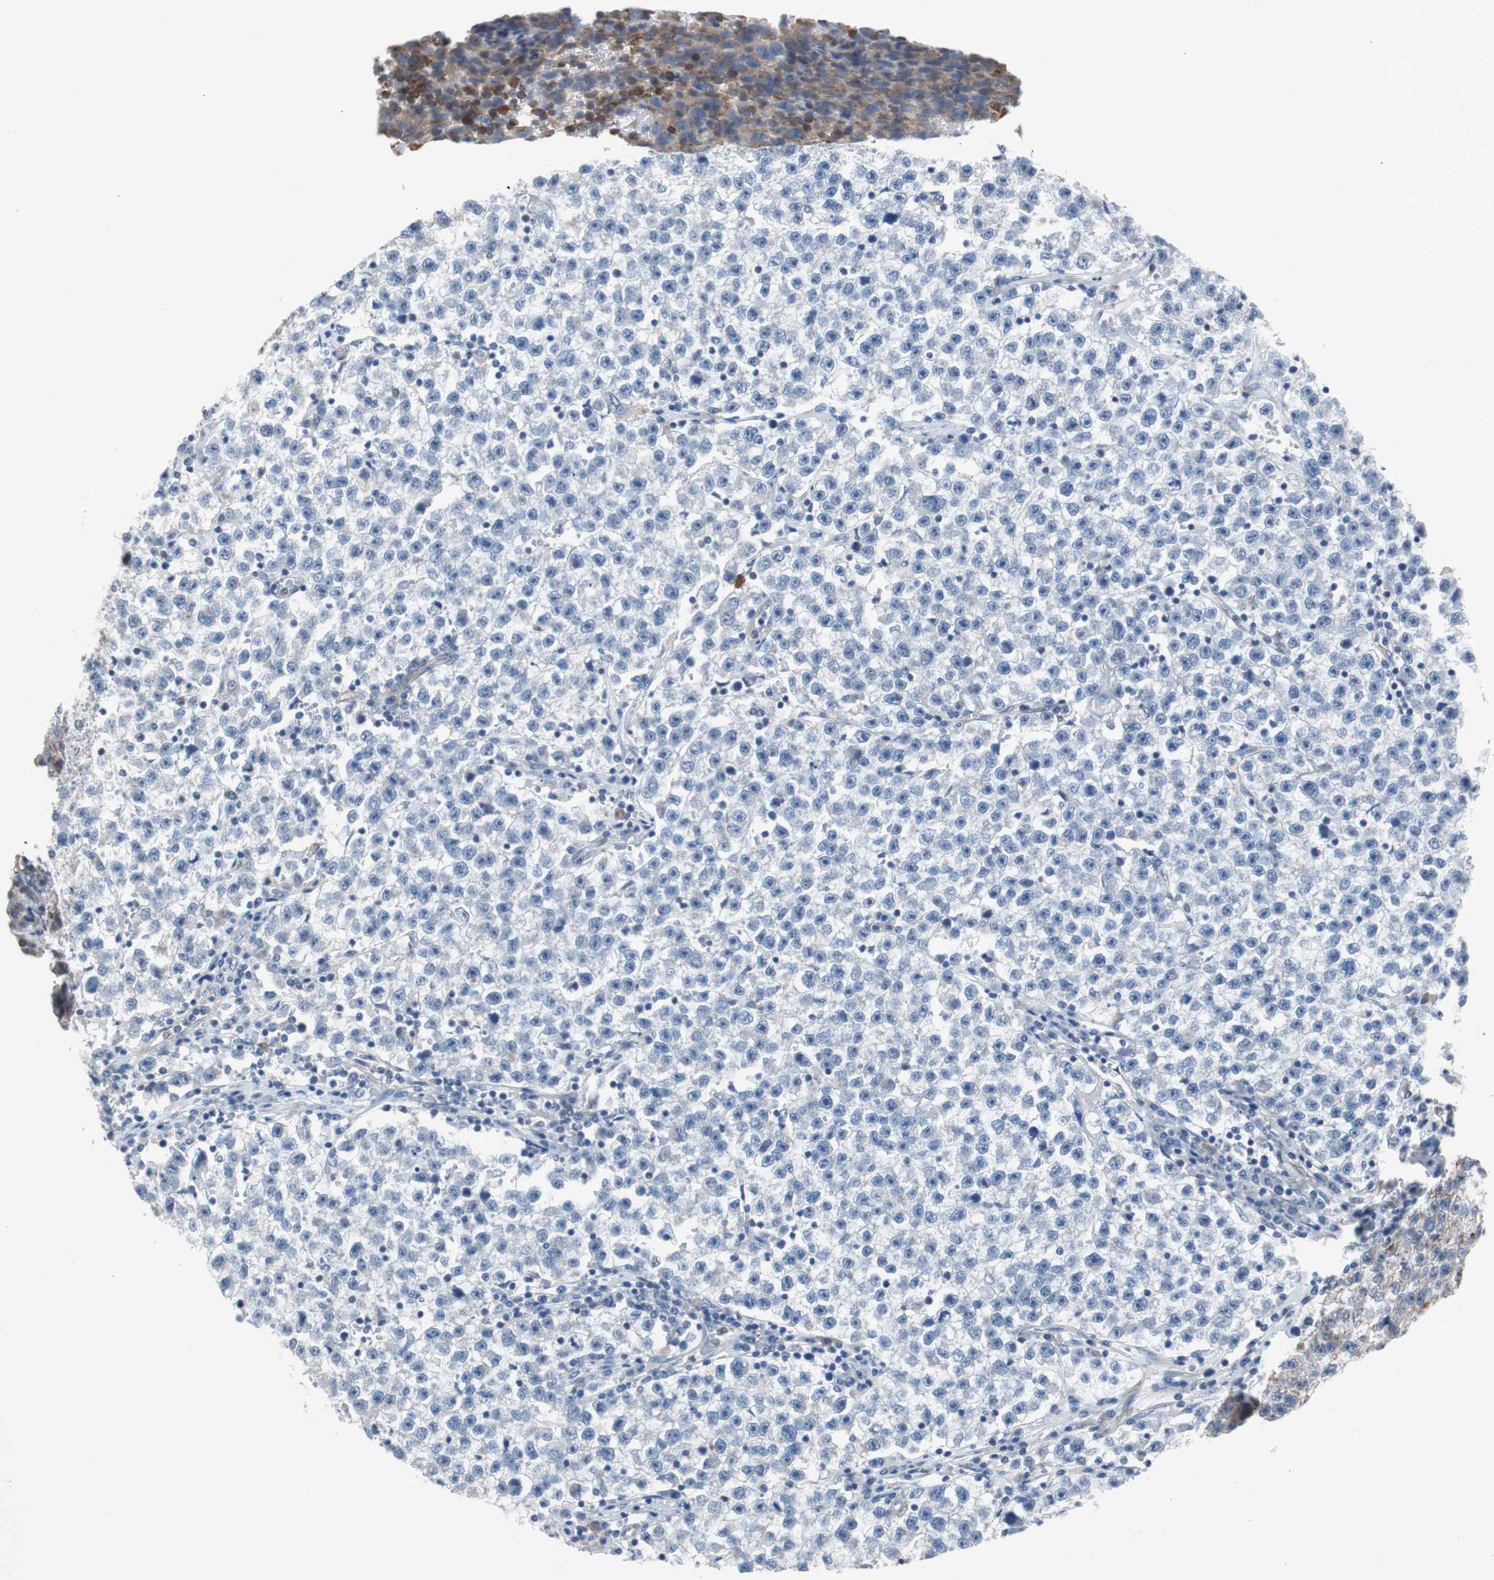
{"staining": {"intensity": "negative", "quantity": "none", "location": "none"}, "tissue": "testis cancer", "cell_type": "Tumor cells", "image_type": "cancer", "snomed": [{"axis": "morphology", "description": "Seminoma, NOS"}, {"axis": "topography", "description": "Testis"}], "caption": "A photomicrograph of human seminoma (testis) is negative for staining in tumor cells. (DAB (3,3'-diaminobenzidine) immunohistochemistry, high magnification).", "gene": "KIF3B", "patient": {"sex": "male", "age": 22}}